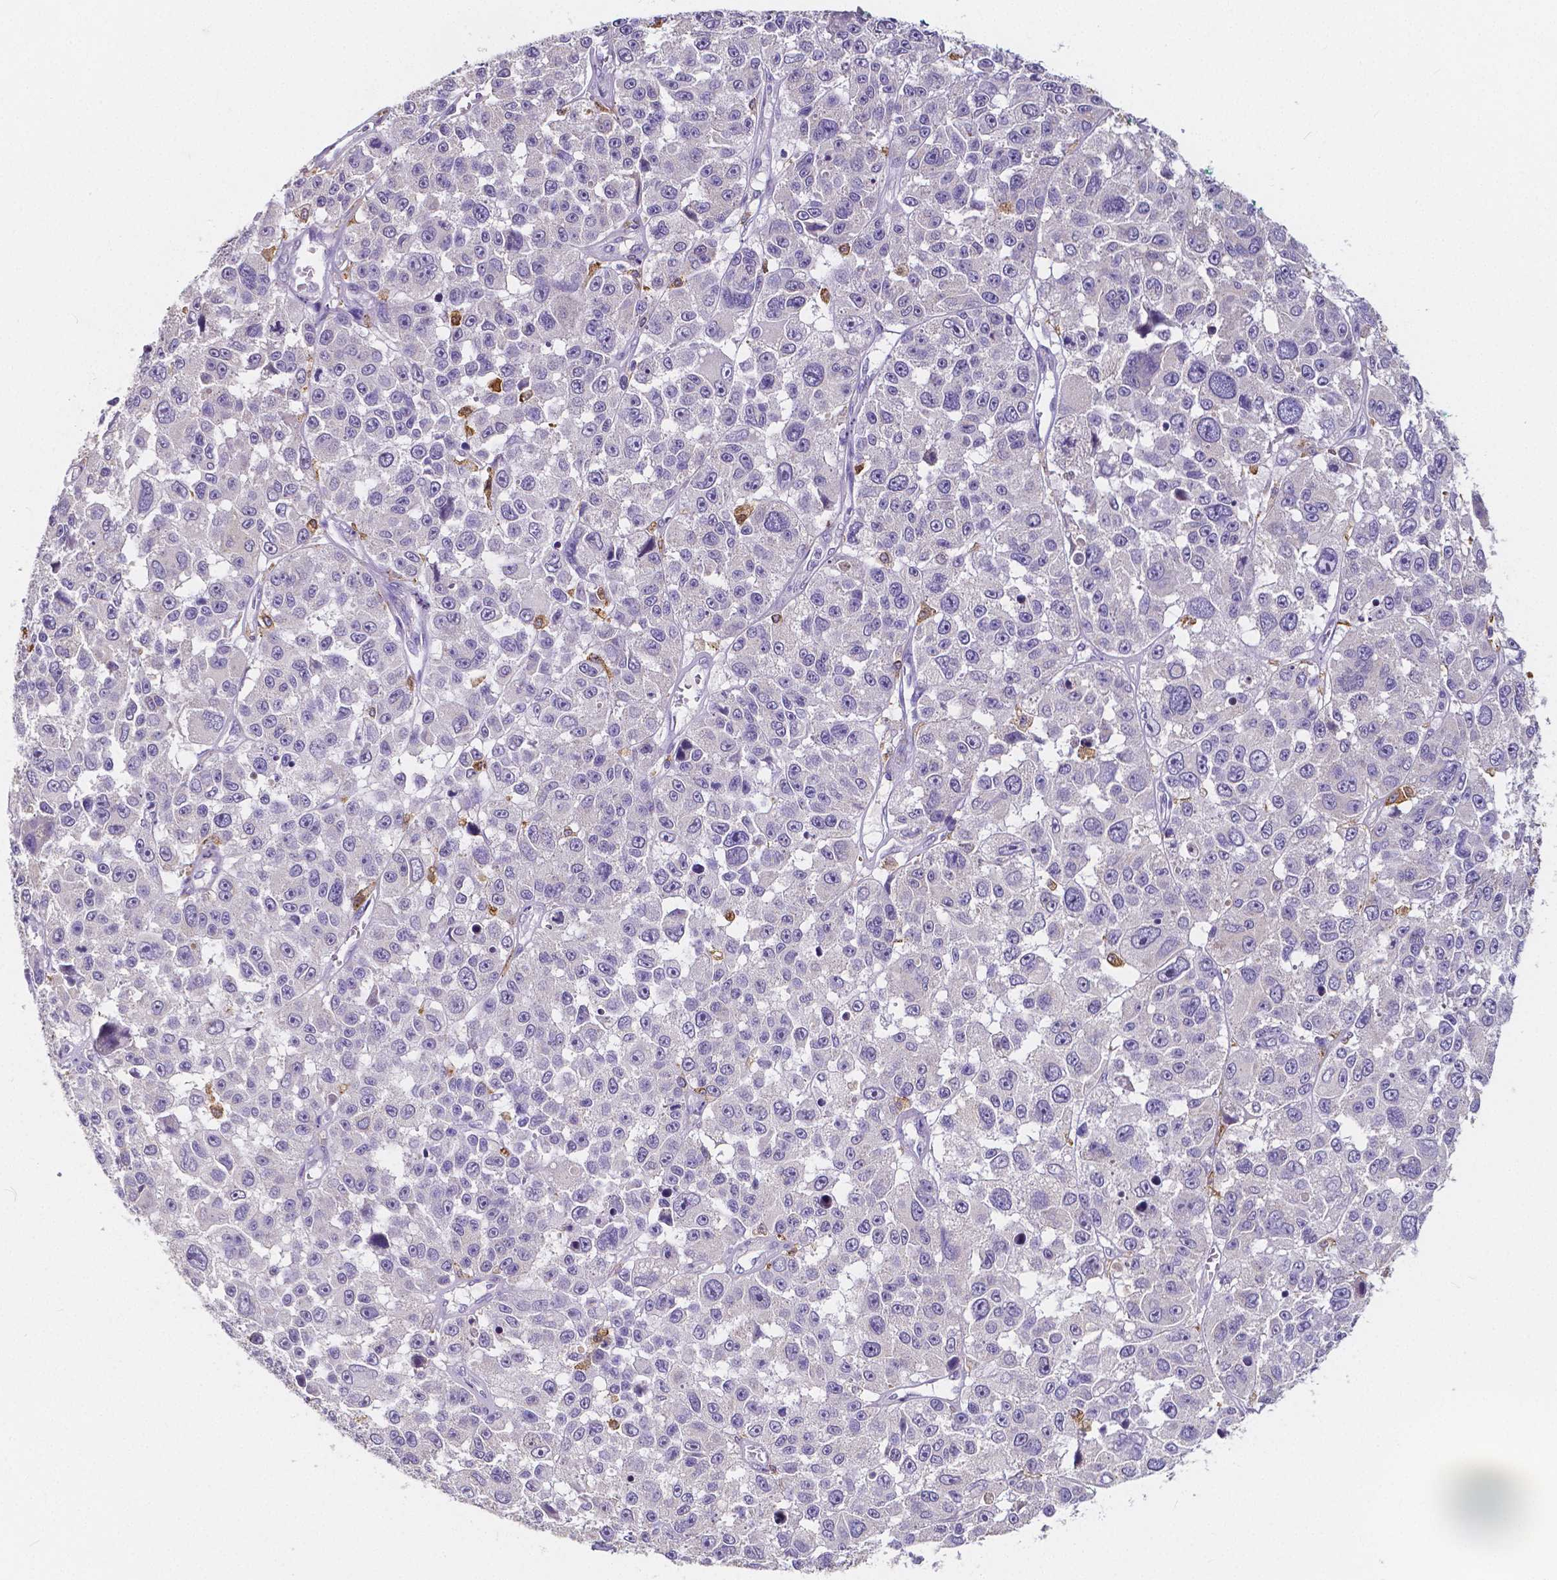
{"staining": {"intensity": "negative", "quantity": "none", "location": "none"}, "tissue": "melanoma", "cell_type": "Tumor cells", "image_type": "cancer", "snomed": [{"axis": "morphology", "description": "Malignant melanoma, NOS"}, {"axis": "topography", "description": "Skin"}], "caption": "Immunohistochemical staining of human malignant melanoma reveals no significant positivity in tumor cells.", "gene": "ACP5", "patient": {"sex": "female", "age": 66}}